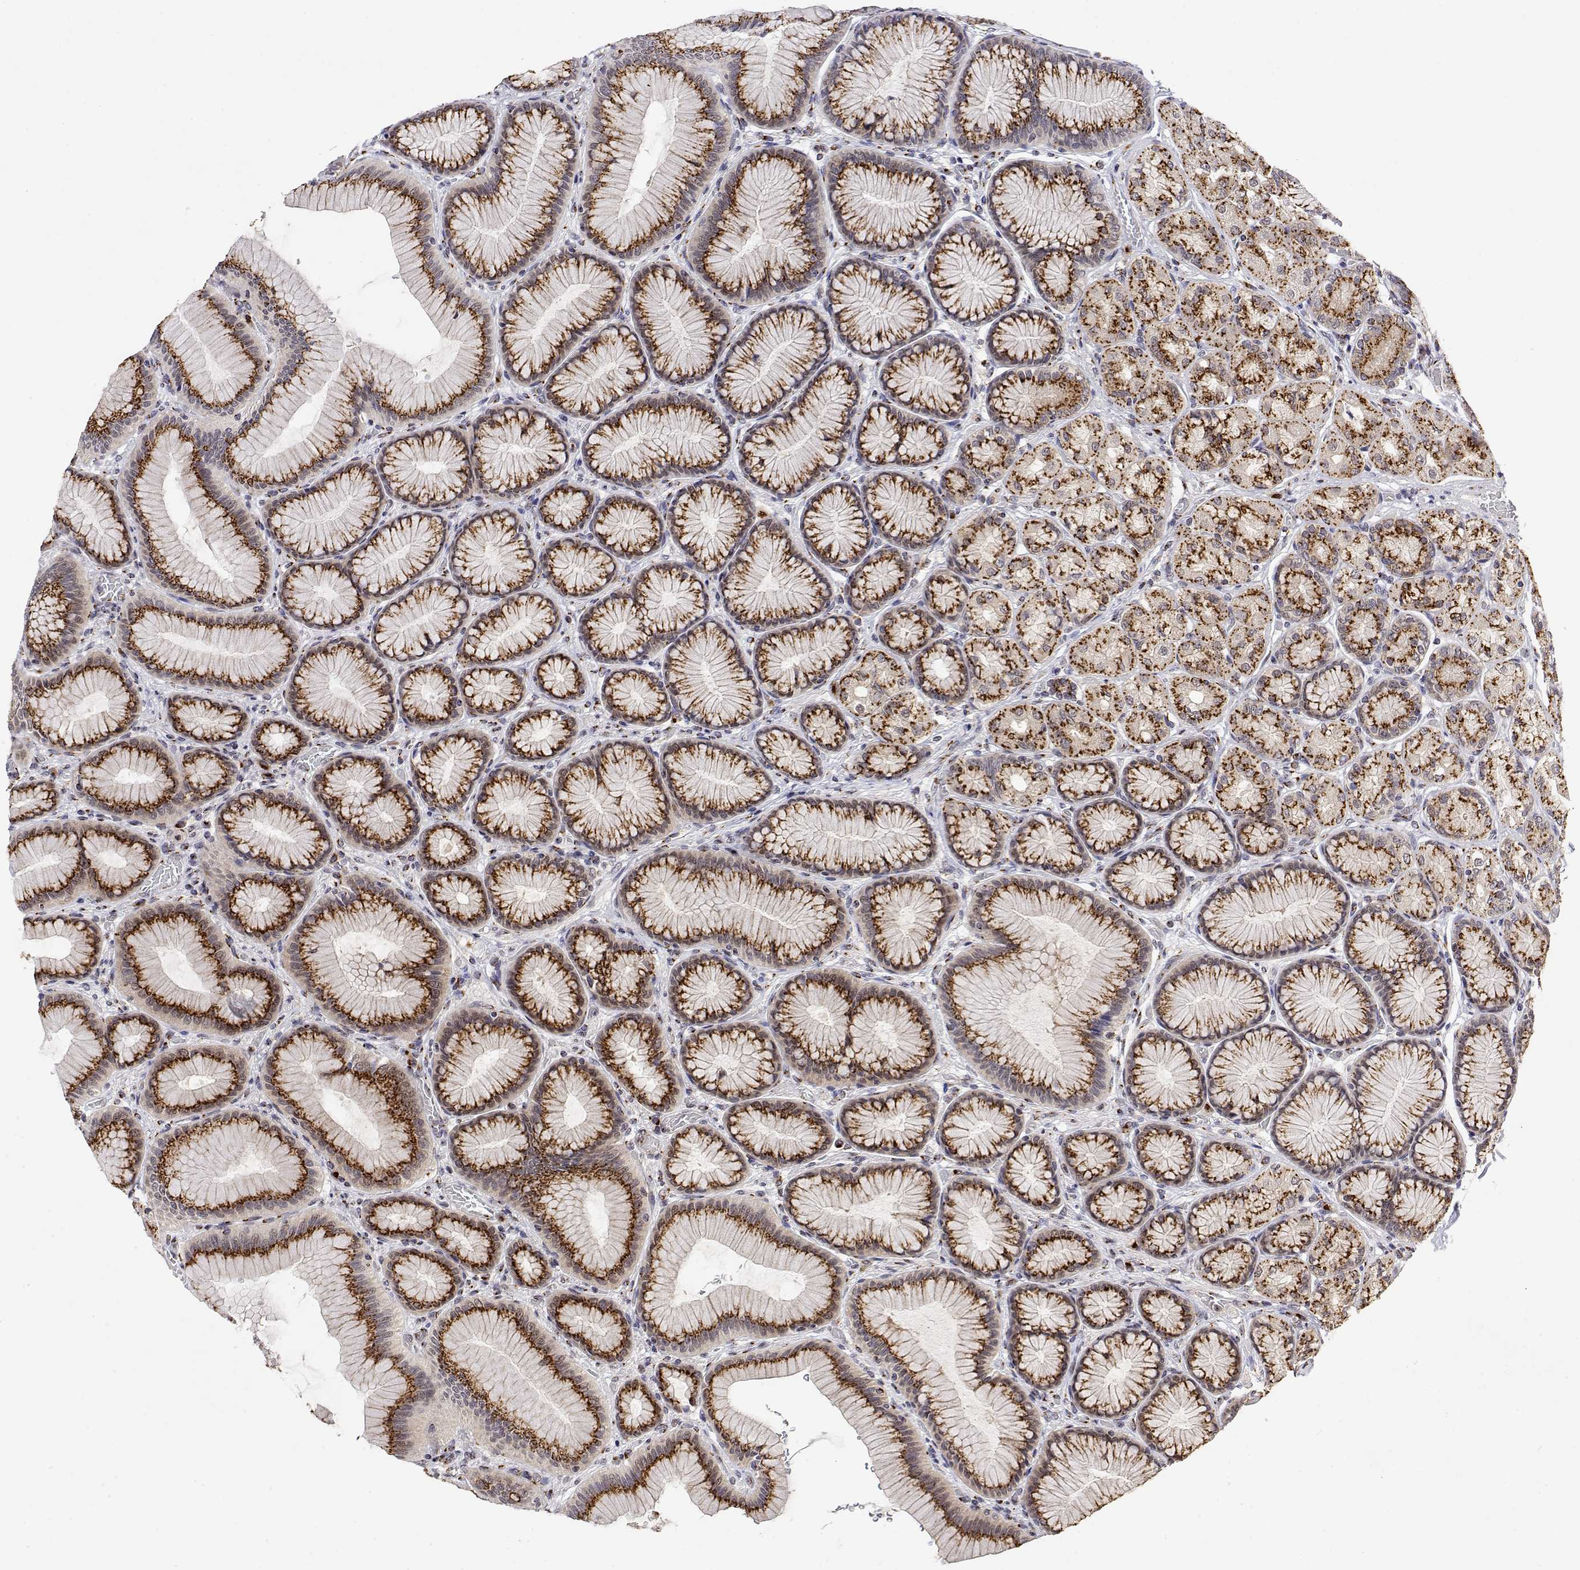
{"staining": {"intensity": "strong", "quantity": ">75%", "location": "cytoplasmic/membranous"}, "tissue": "stomach", "cell_type": "Glandular cells", "image_type": "normal", "snomed": [{"axis": "morphology", "description": "Normal tissue, NOS"}, {"axis": "morphology", "description": "Adenocarcinoma, NOS"}, {"axis": "morphology", "description": "Adenocarcinoma, High grade"}, {"axis": "topography", "description": "Stomach, upper"}, {"axis": "topography", "description": "Stomach"}], "caption": "High-power microscopy captured an immunohistochemistry image of unremarkable stomach, revealing strong cytoplasmic/membranous positivity in about >75% of glandular cells. Immunohistochemistry stains the protein in brown and the nuclei are stained blue.", "gene": "YIPF3", "patient": {"sex": "female", "age": 65}}